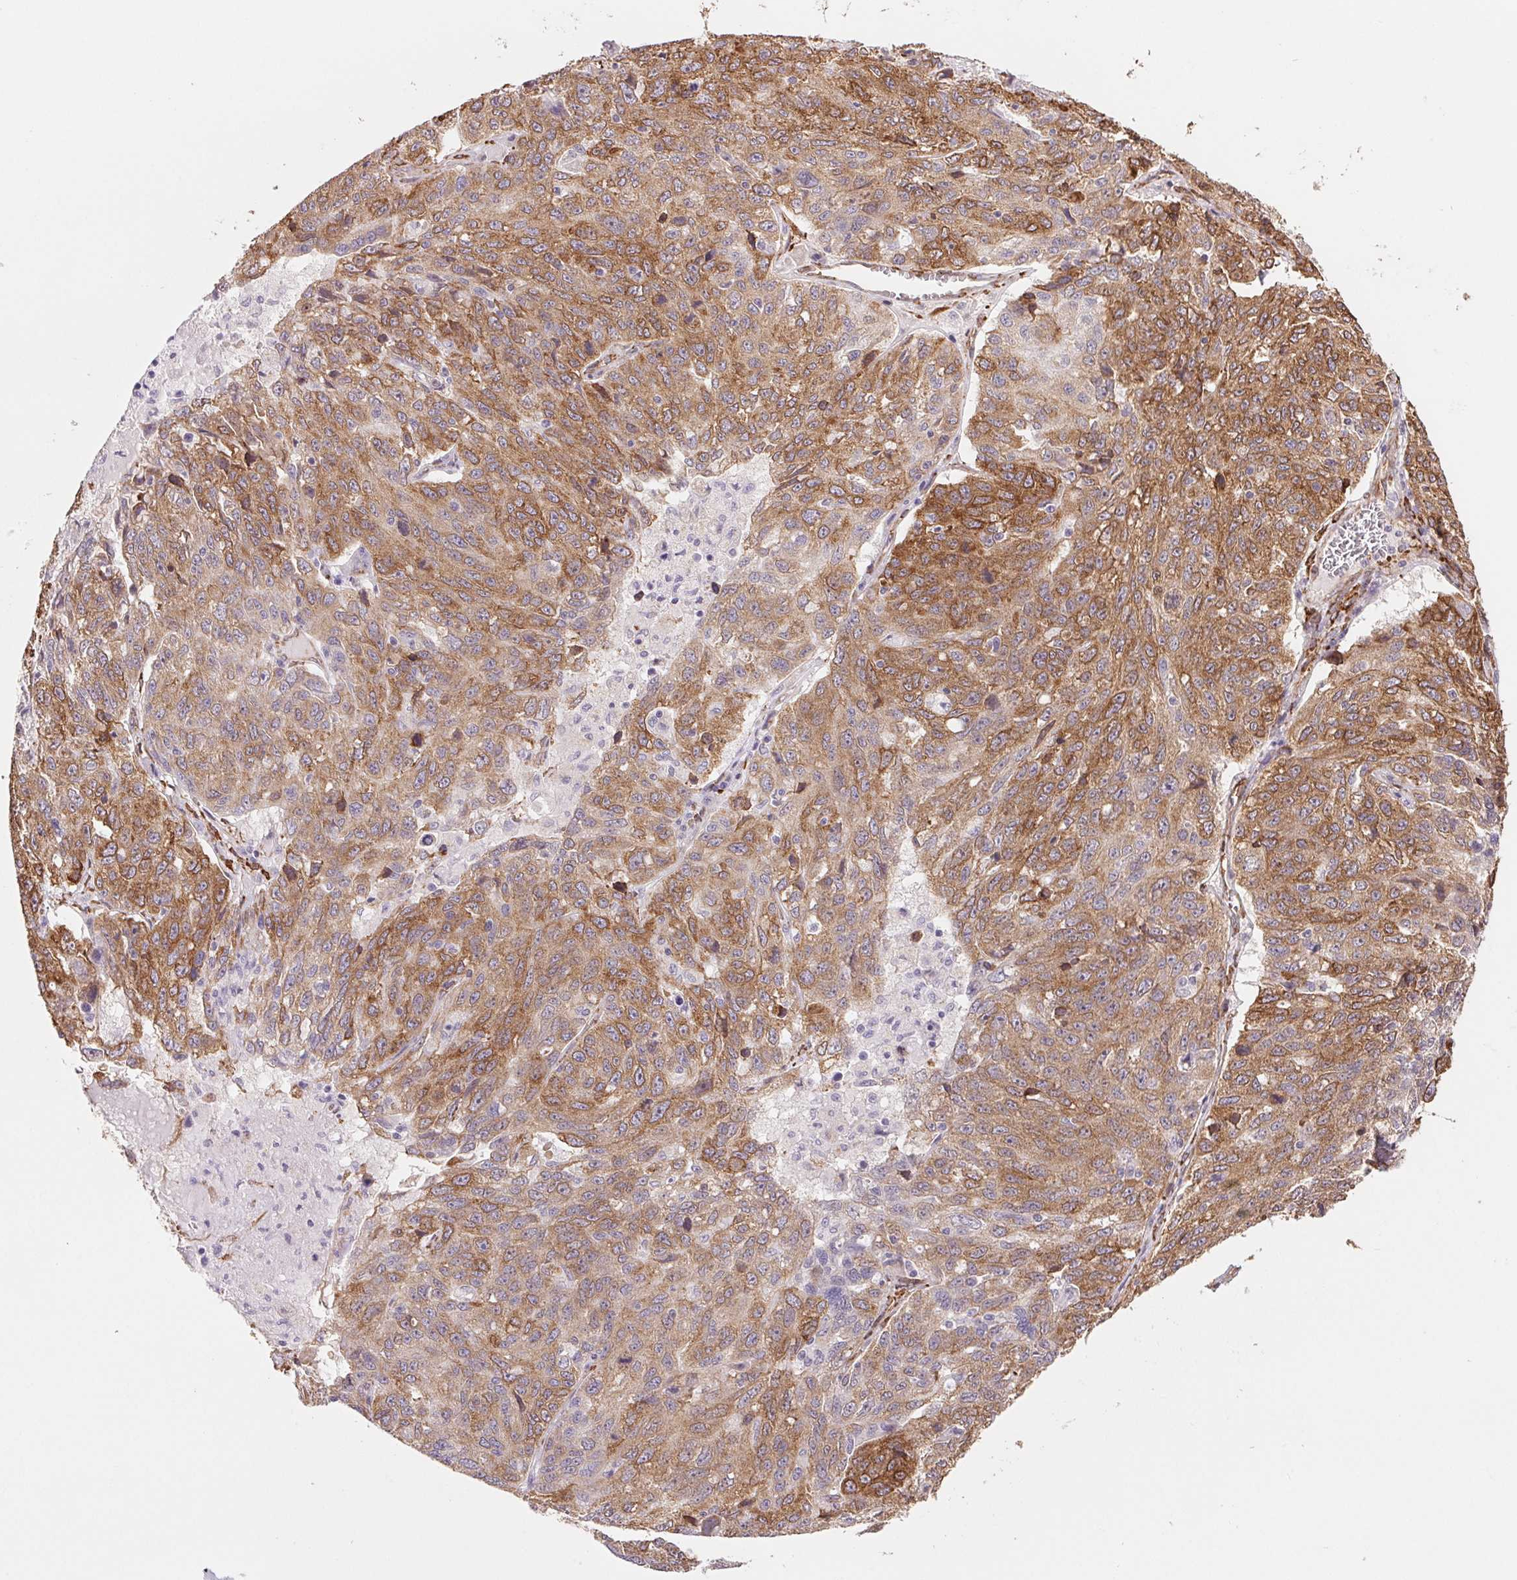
{"staining": {"intensity": "moderate", "quantity": ">75%", "location": "cytoplasmic/membranous"}, "tissue": "ovarian cancer", "cell_type": "Tumor cells", "image_type": "cancer", "snomed": [{"axis": "morphology", "description": "Cystadenocarcinoma, serous, NOS"}, {"axis": "topography", "description": "Ovary"}], "caption": "Tumor cells show moderate cytoplasmic/membranous expression in about >75% of cells in ovarian serous cystadenocarcinoma. (DAB IHC with brightfield microscopy, high magnification).", "gene": "FKBP10", "patient": {"sex": "female", "age": 71}}